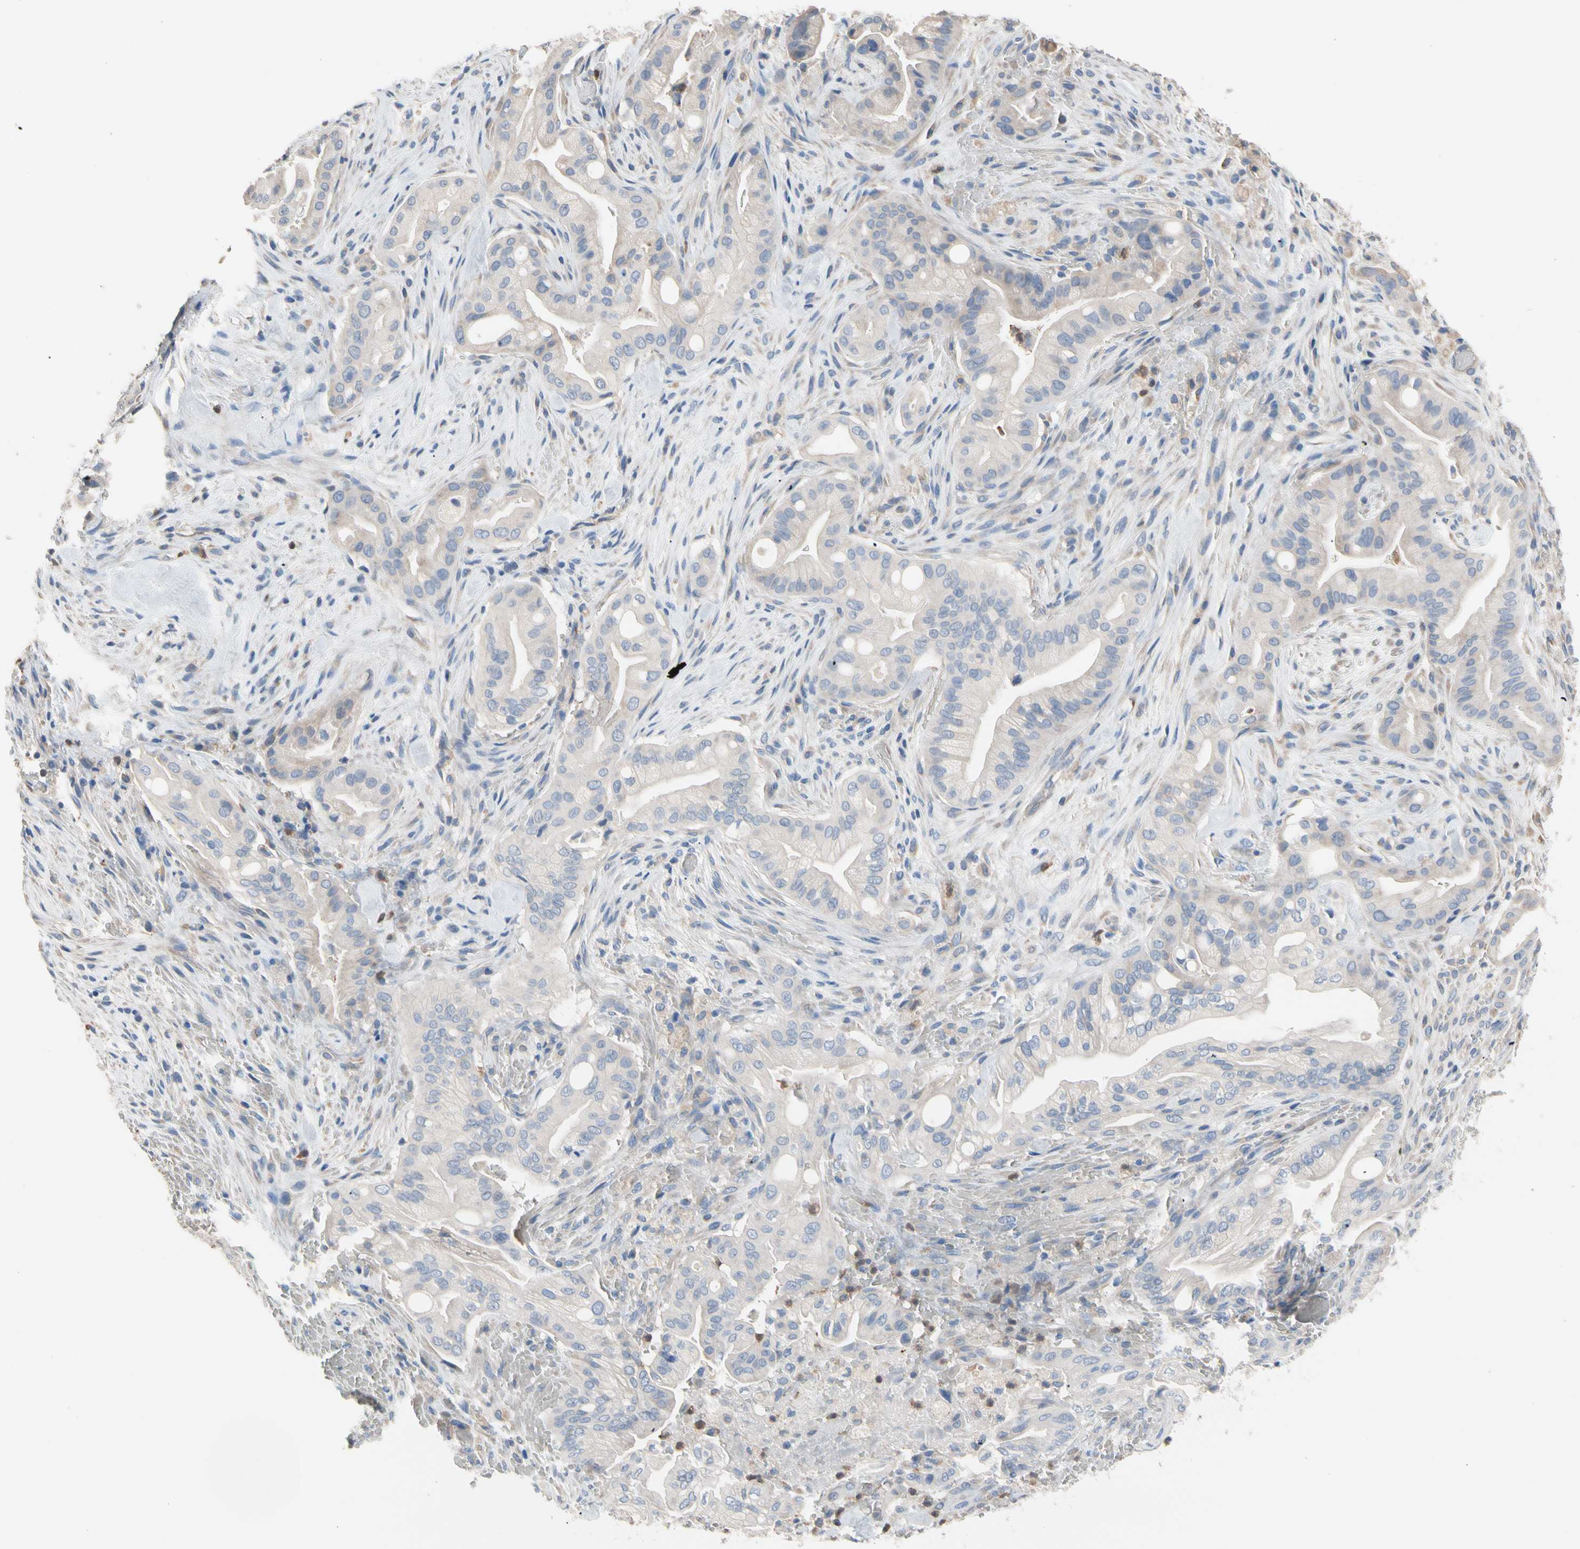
{"staining": {"intensity": "negative", "quantity": "none", "location": "none"}, "tissue": "liver cancer", "cell_type": "Tumor cells", "image_type": "cancer", "snomed": [{"axis": "morphology", "description": "Cholangiocarcinoma"}, {"axis": "topography", "description": "Liver"}], "caption": "Protein analysis of cholangiocarcinoma (liver) reveals no significant positivity in tumor cells.", "gene": "BBOX1", "patient": {"sex": "female", "age": 68}}